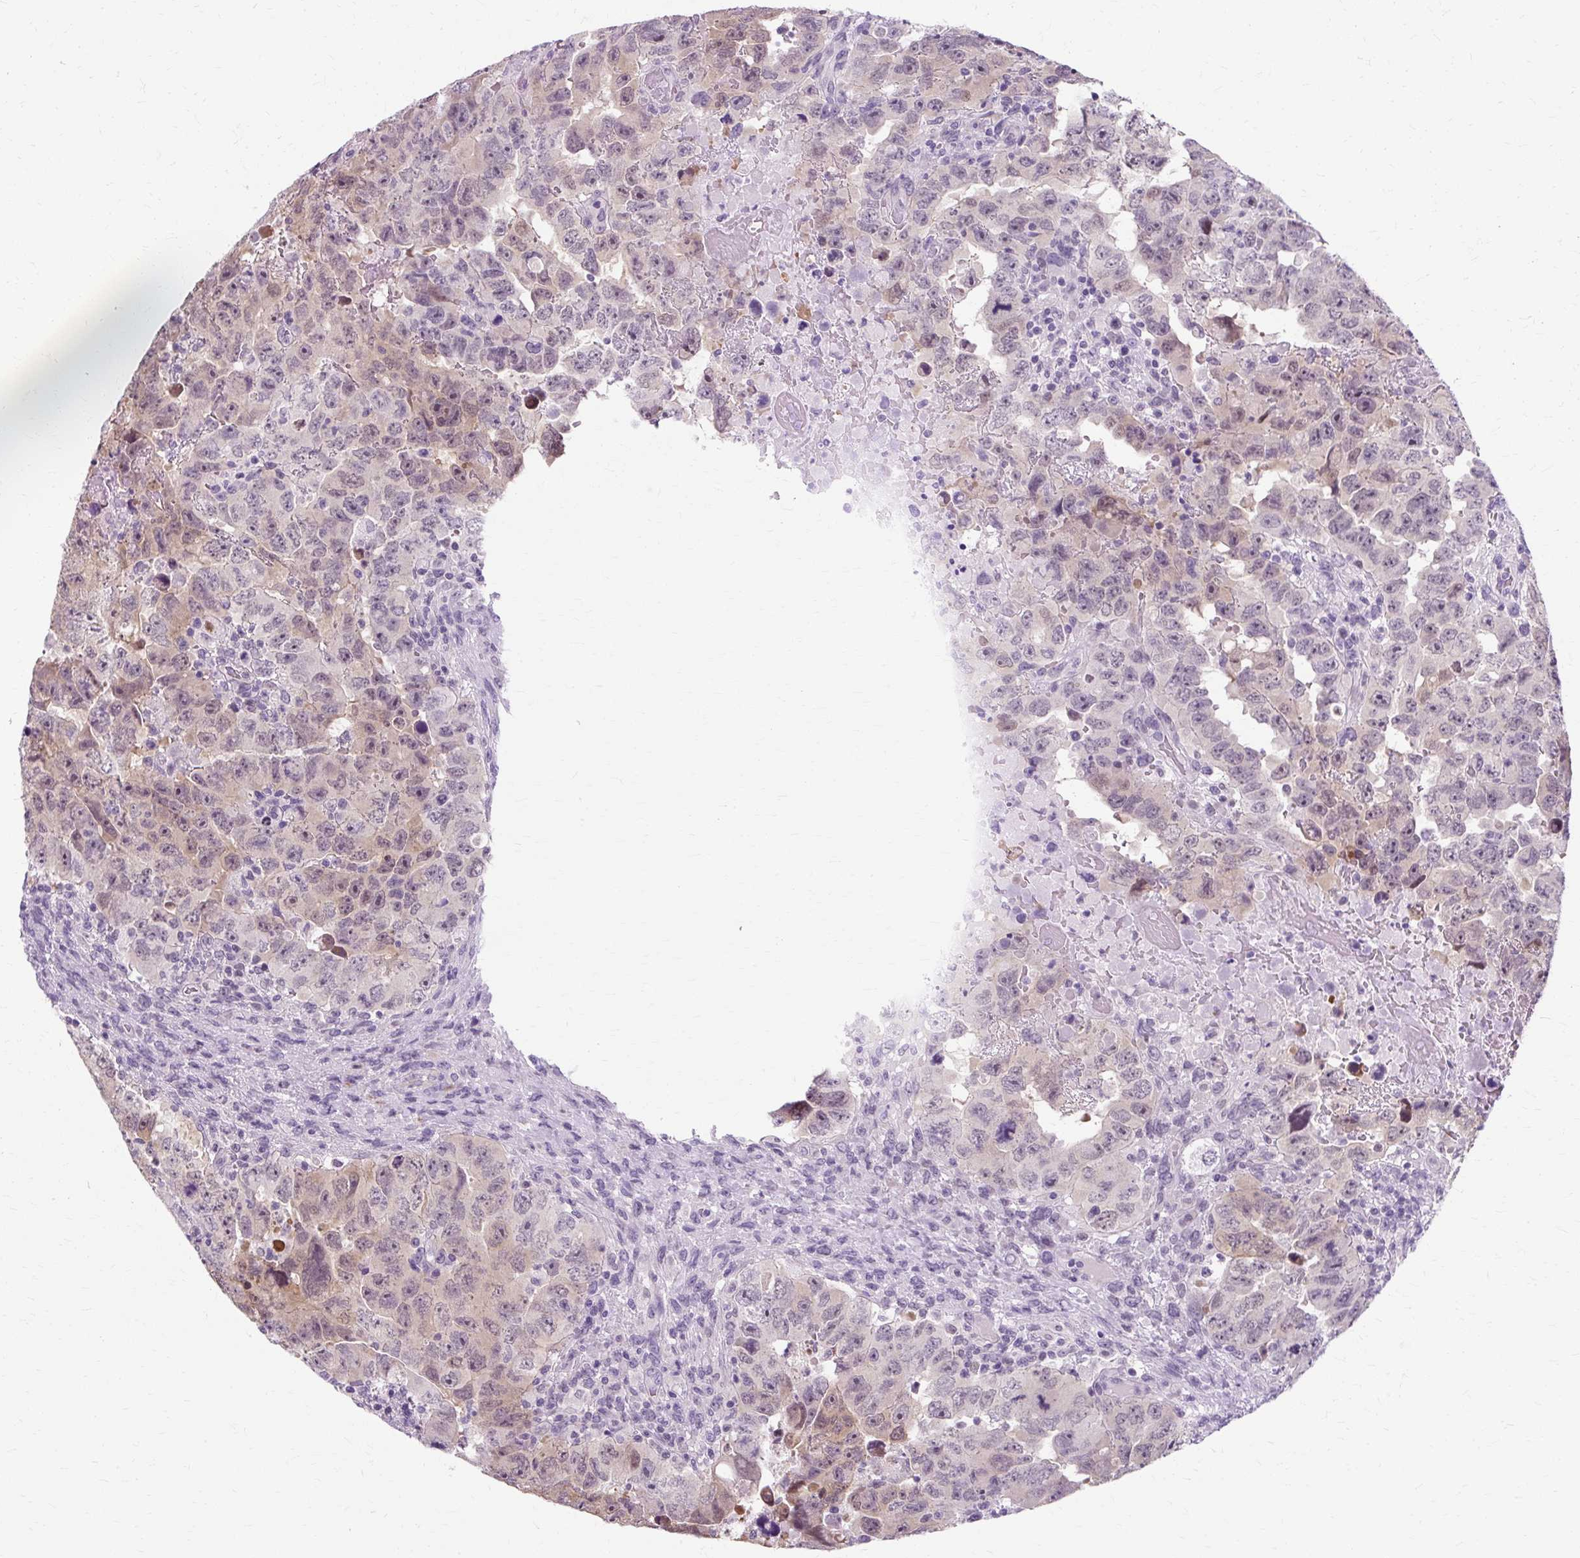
{"staining": {"intensity": "weak", "quantity": "25%-75%", "location": "cytoplasmic/membranous"}, "tissue": "testis cancer", "cell_type": "Tumor cells", "image_type": "cancer", "snomed": [{"axis": "morphology", "description": "Carcinoma, Embryonal, NOS"}, {"axis": "topography", "description": "Testis"}], "caption": "IHC photomicrograph of neoplastic tissue: human testis cancer (embryonal carcinoma) stained using immunohistochemistry (IHC) reveals low levels of weak protein expression localized specifically in the cytoplasmic/membranous of tumor cells, appearing as a cytoplasmic/membranous brown color.", "gene": "RYBP", "patient": {"sex": "male", "age": 24}}